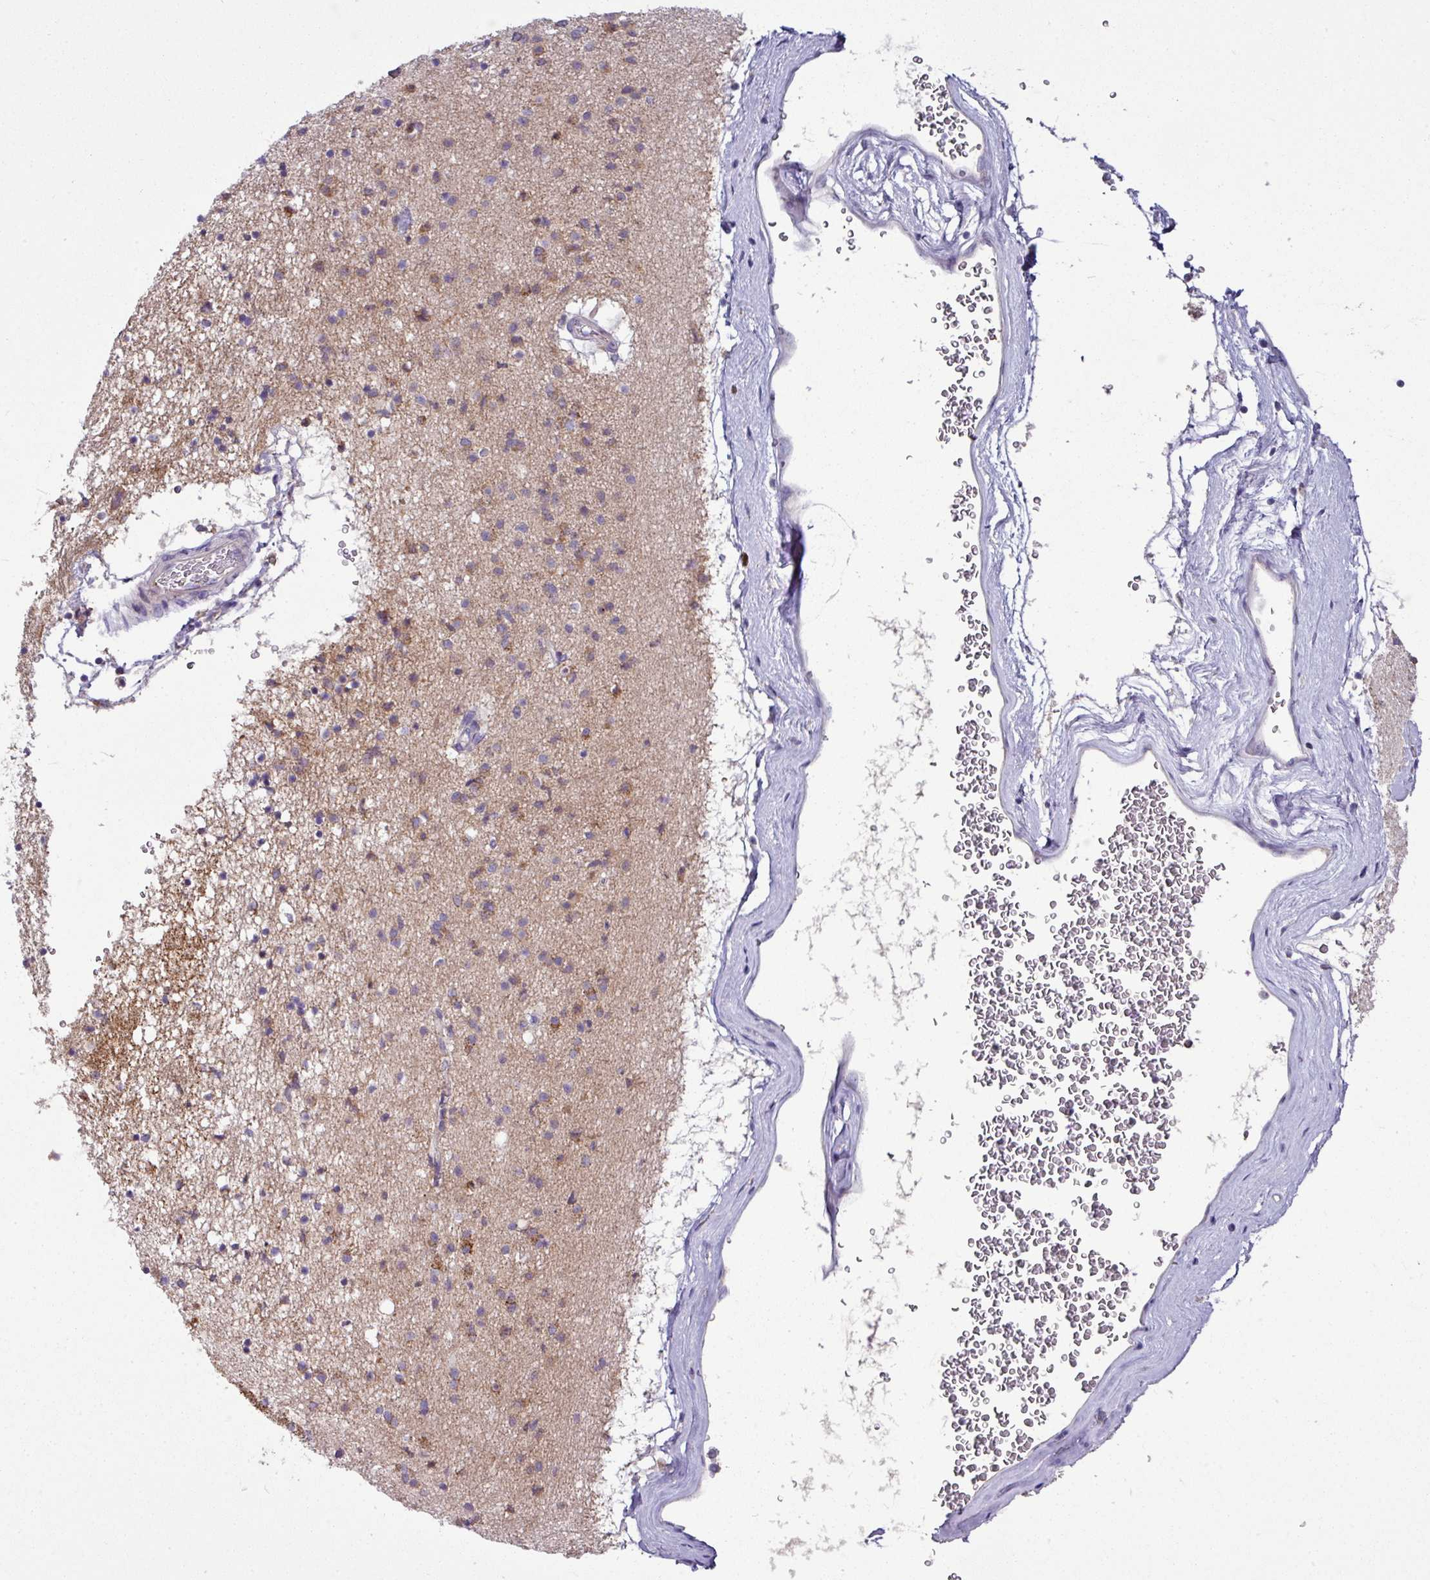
{"staining": {"intensity": "moderate", "quantity": "25%-75%", "location": "cytoplasmic/membranous"}, "tissue": "caudate", "cell_type": "Glial cells", "image_type": "normal", "snomed": [{"axis": "morphology", "description": "Normal tissue, NOS"}, {"axis": "topography", "description": "Lateral ventricle wall"}], "caption": "A histopathology image of human caudate stained for a protein displays moderate cytoplasmic/membranous brown staining in glial cells. (DAB (3,3'-diaminobenzidine) IHC, brown staining for protein, blue staining for nuclei).", "gene": "GAN", "patient": {"sex": "male", "age": 58}}